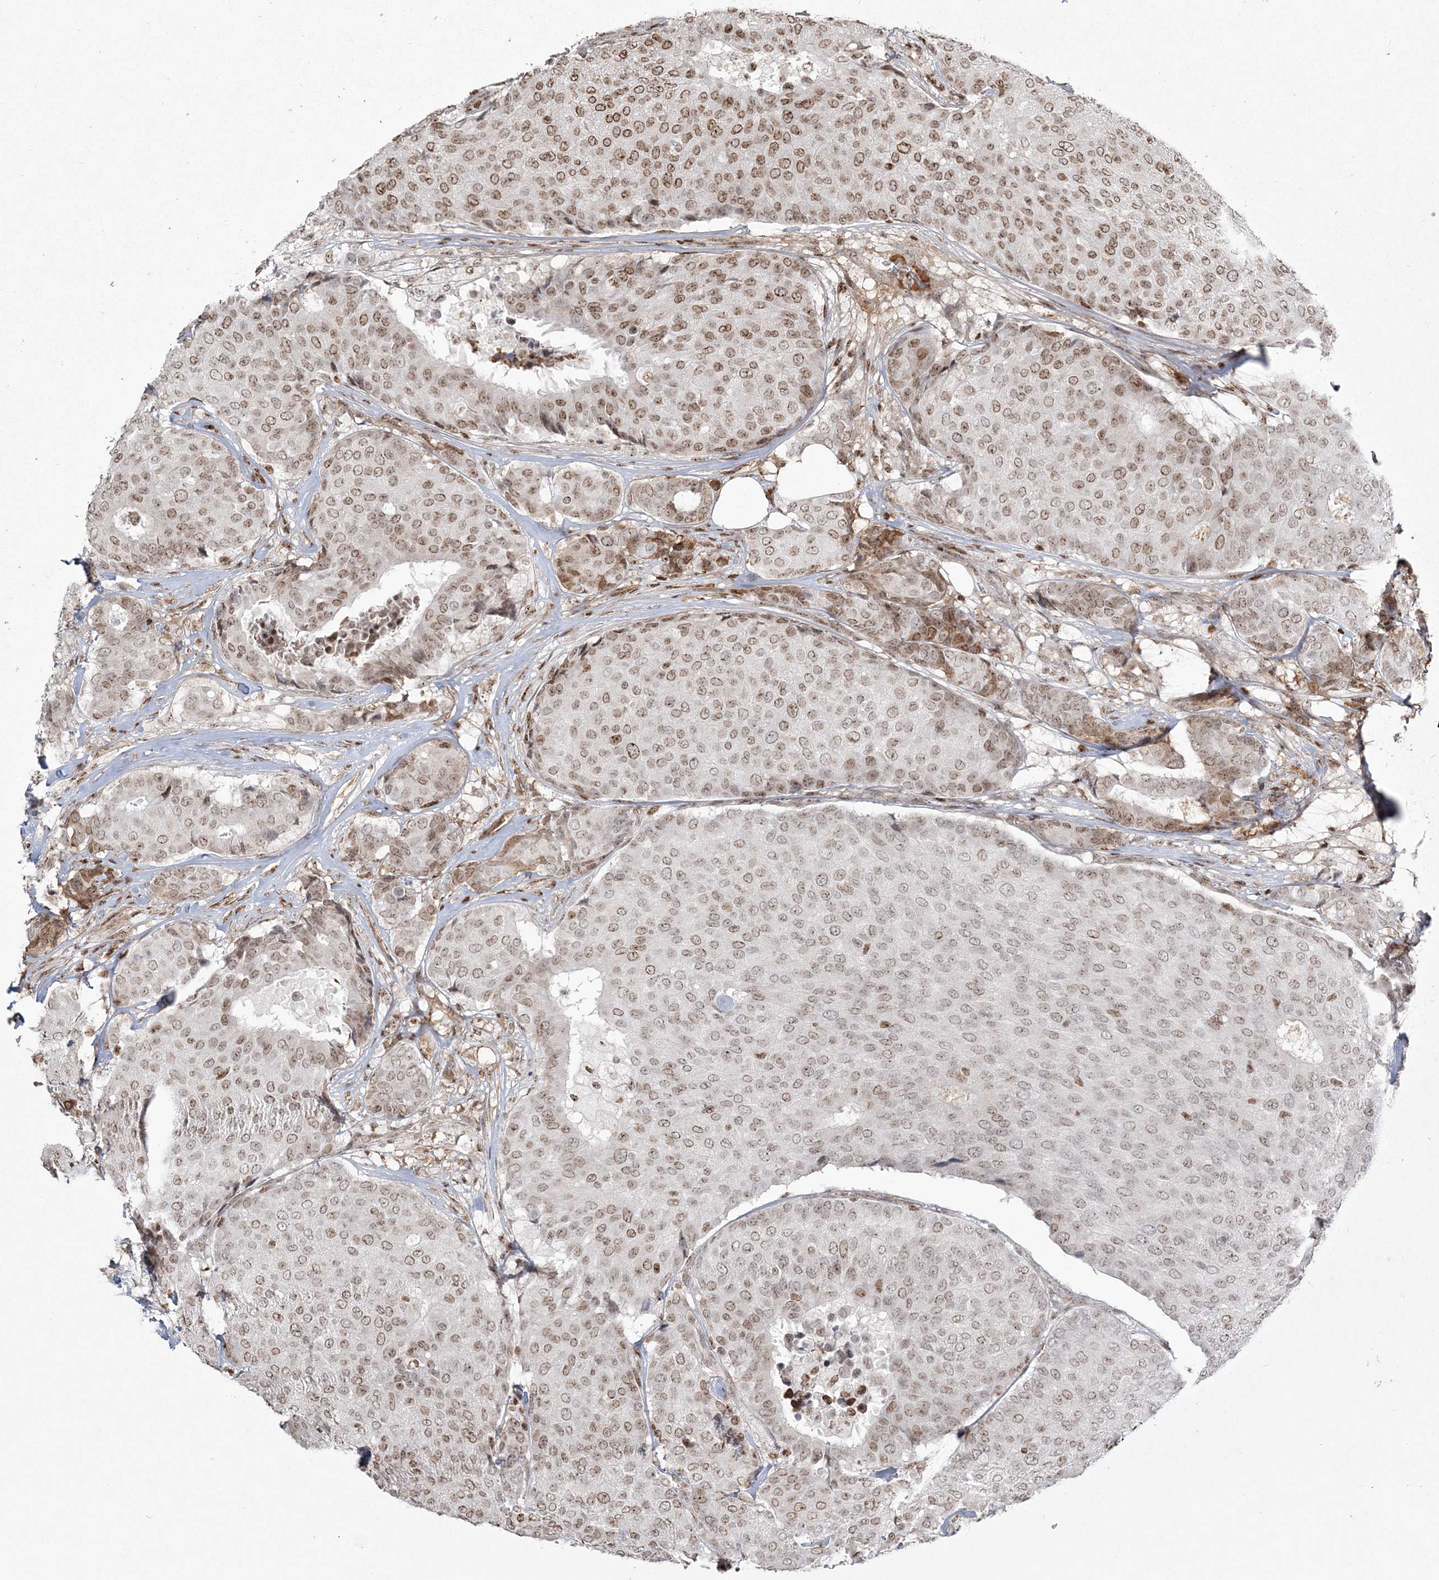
{"staining": {"intensity": "moderate", "quantity": ">75%", "location": "nuclear"}, "tissue": "breast cancer", "cell_type": "Tumor cells", "image_type": "cancer", "snomed": [{"axis": "morphology", "description": "Duct carcinoma"}, {"axis": "topography", "description": "Breast"}], "caption": "Protein staining exhibits moderate nuclear staining in about >75% of tumor cells in breast cancer (intraductal carcinoma).", "gene": "RBM17", "patient": {"sex": "female", "age": 75}}